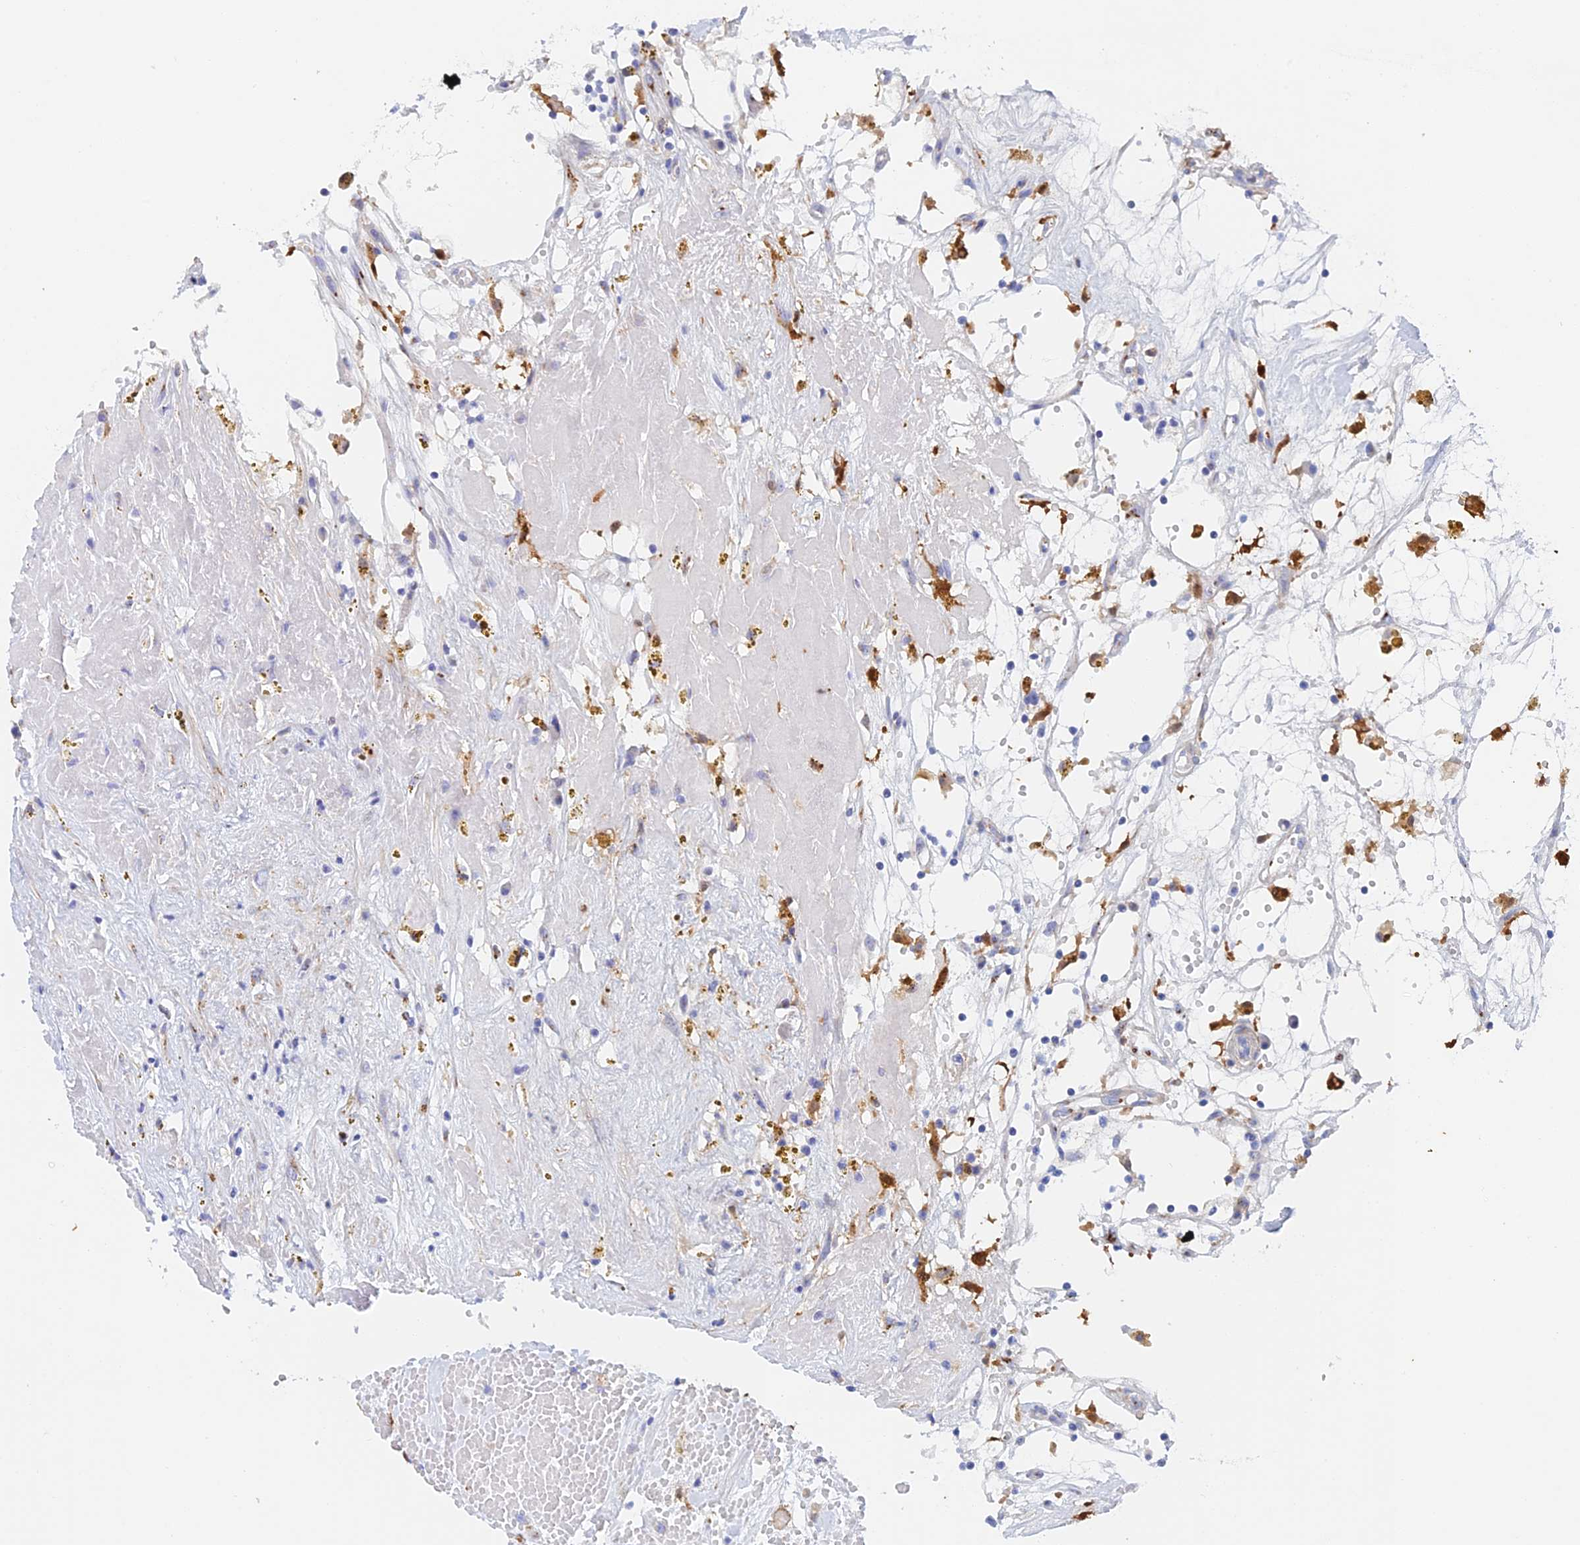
{"staining": {"intensity": "negative", "quantity": "none", "location": "none"}, "tissue": "renal cancer", "cell_type": "Tumor cells", "image_type": "cancer", "snomed": [{"axis": "morphology", "description": "Adenocarcinoma, NOS"}, {"axis": "topography", "description": "Kidney"}], "caption": "Human renal cancer stained for a protein using immunohistochemistry shows no positivity in tumor cells.", "gene": "SLC24A3", "patient": {"sex": "male", "age": 56}}